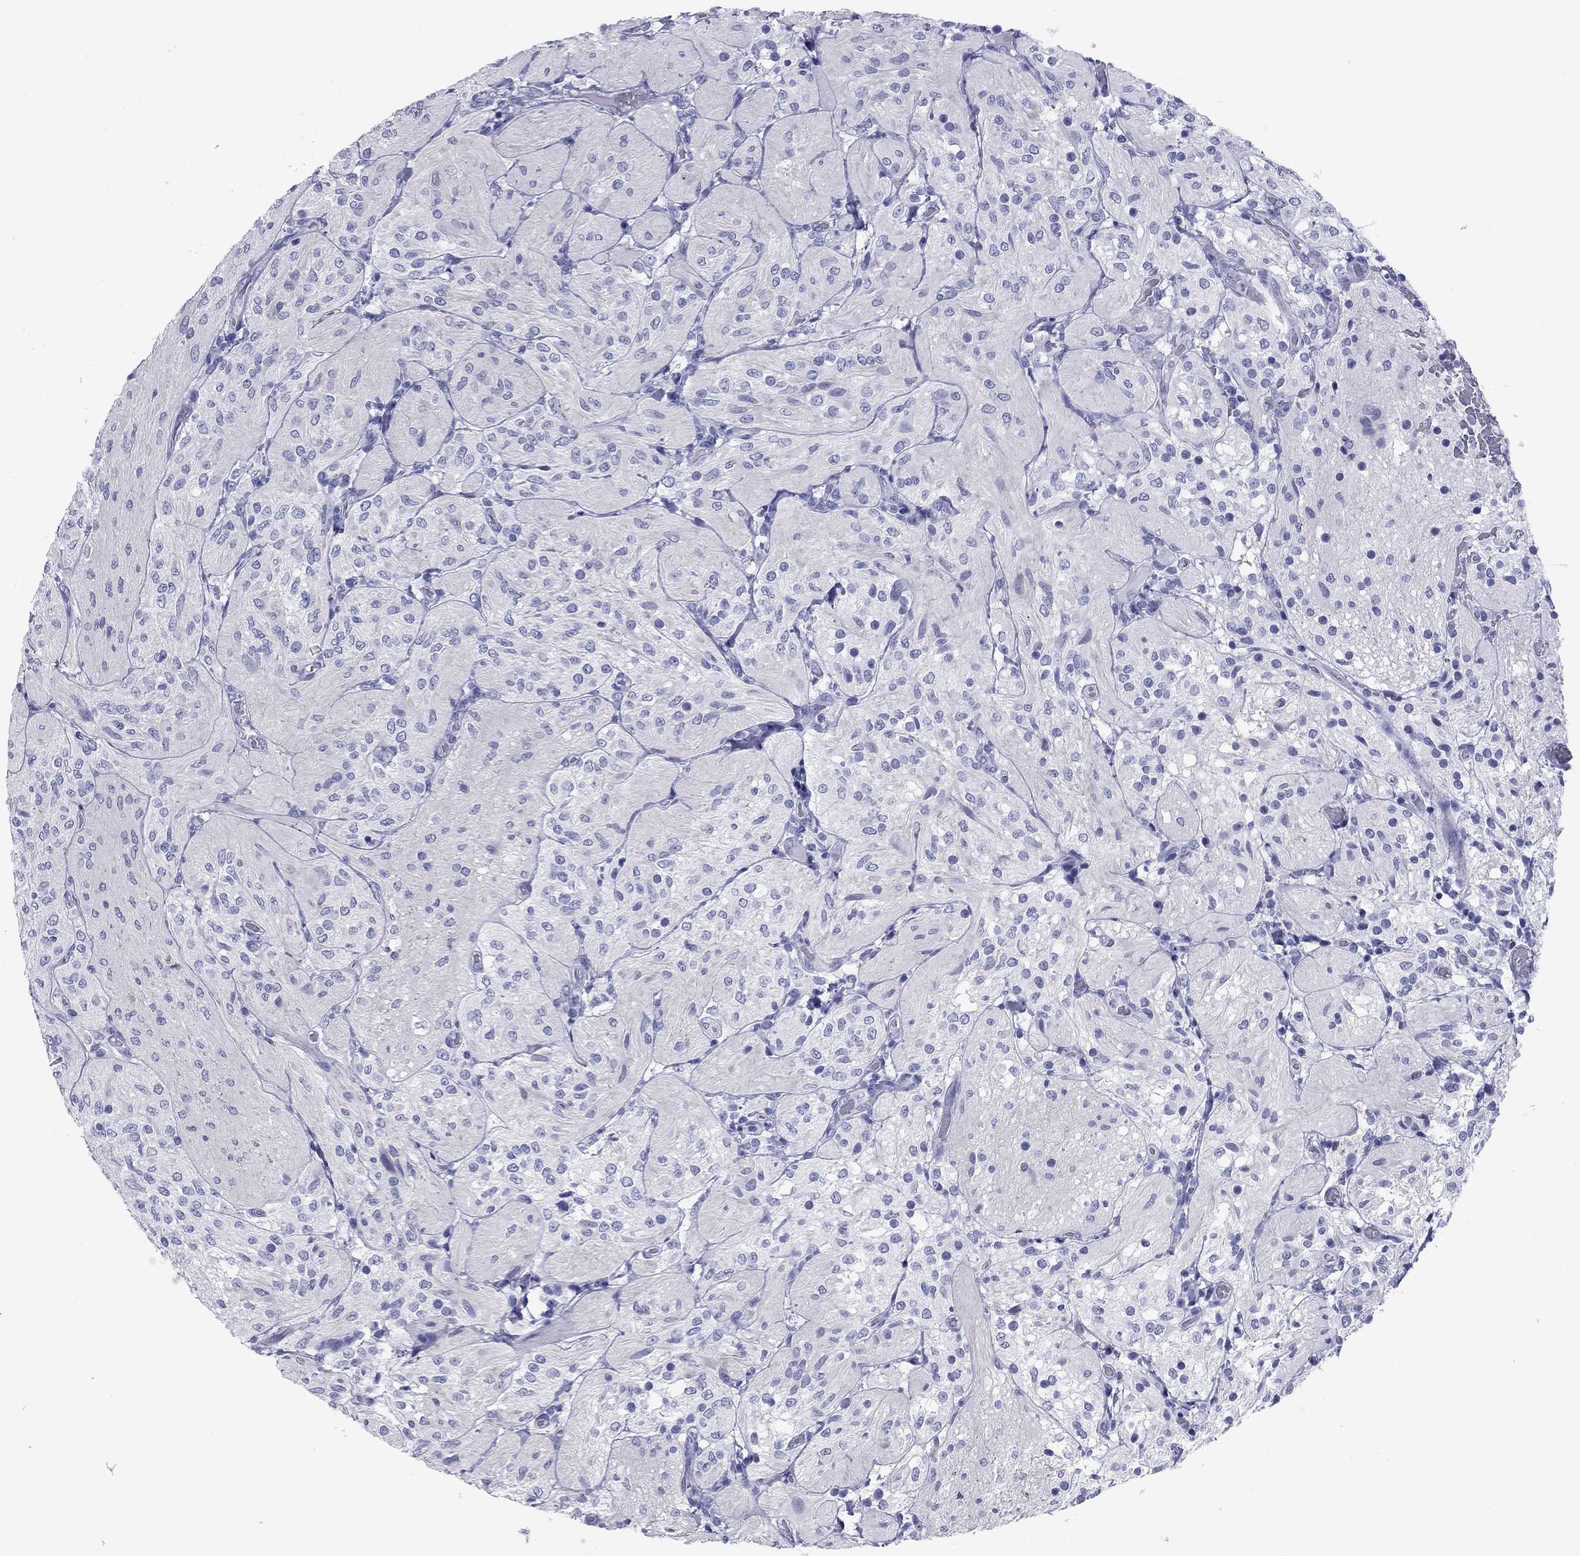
{"staining": {"intensity": "negative", "quantity": "none", "location": "none"}, "tissue": "glioma", "cell_type": "Tumor cells", "image_type": "cancer", "snomed": [{"axis": "morphology", "description": "Glioma, malignant, Low grade"}, {"axis": "topography", "description": "Brain"}], "caption": "IHC of glioma shows no expression in tumor cells.", "gene": "NPPA", "patient": {"sex": "male", "age": 3}}